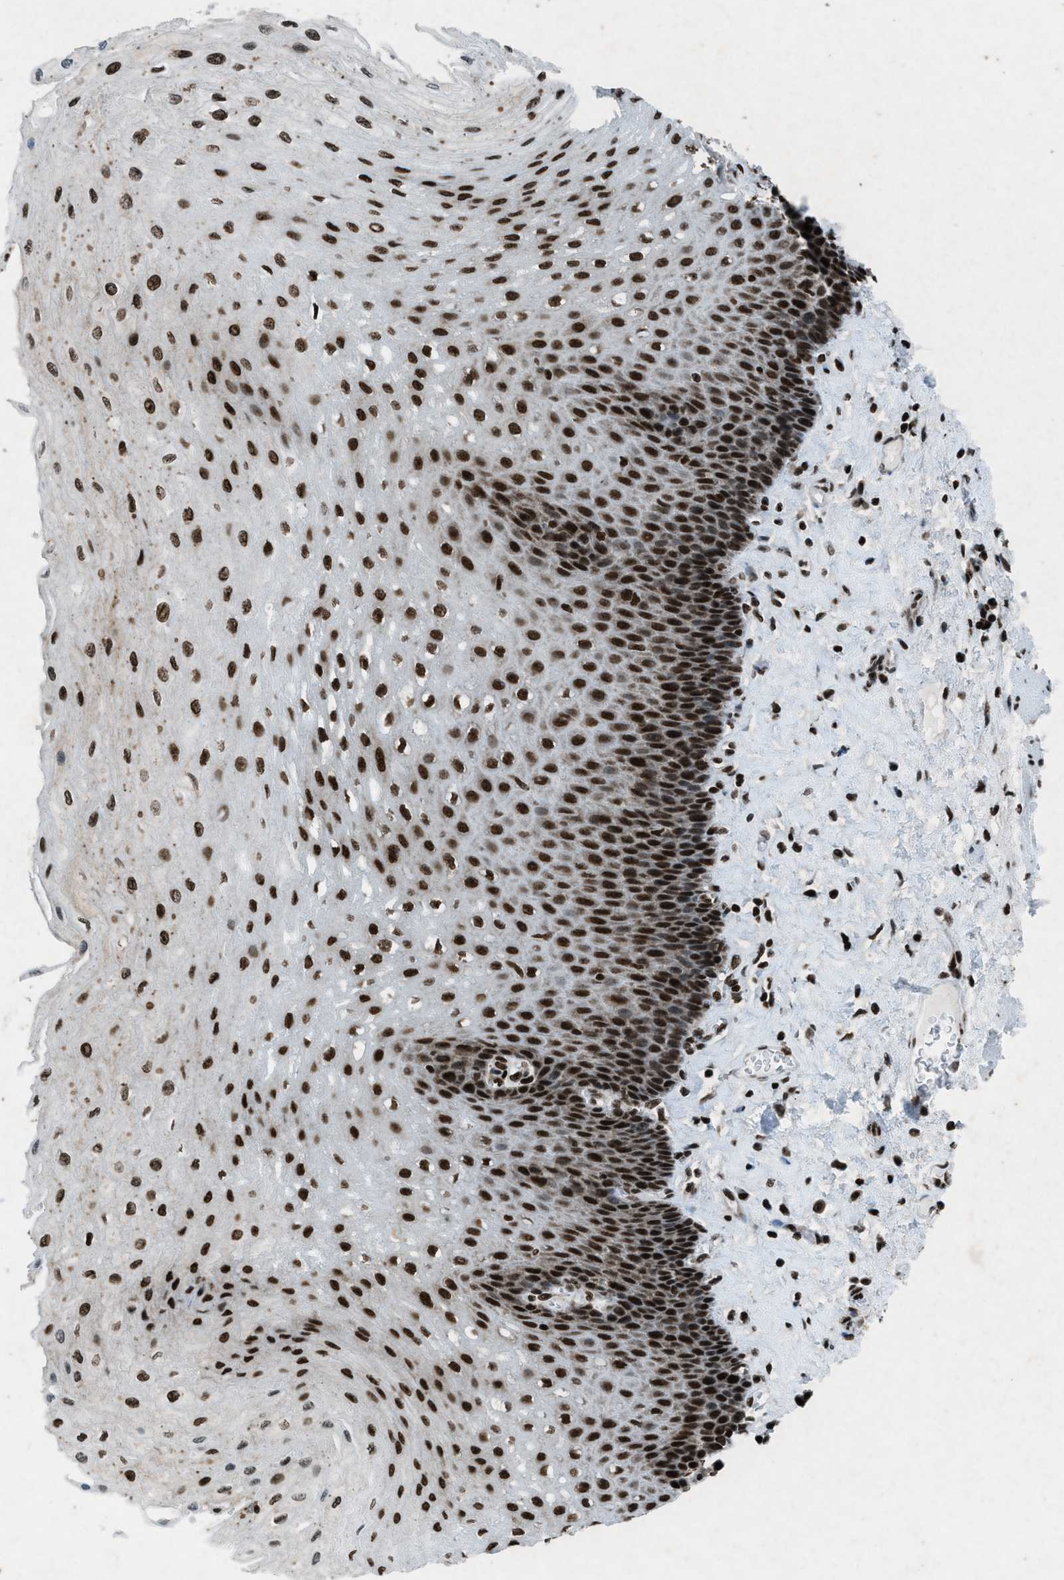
{"staining": {"intensity": "strong", "quantity": ">75%", "location": "nuclear"}, "tissue": "esophagus", "cell_type": "Squamous epithelial cells", "image_type": "normal", "snomed": [{"axis": "morphology", "description": "Normal tissue, NOS"}, {"axis": "topography", "description": "Esophagus"}], "caption": "A brown stain highlights strong nuclear positivity of a protein in squamous epithelial cells of normal human esophagus. The protein is stained brown, and the nuclei are stained in blue (DAB IHC with brightfield microscopy, high magnification).", "gene": "NXF1", "patient": {"sex": "female", "age": 72}}